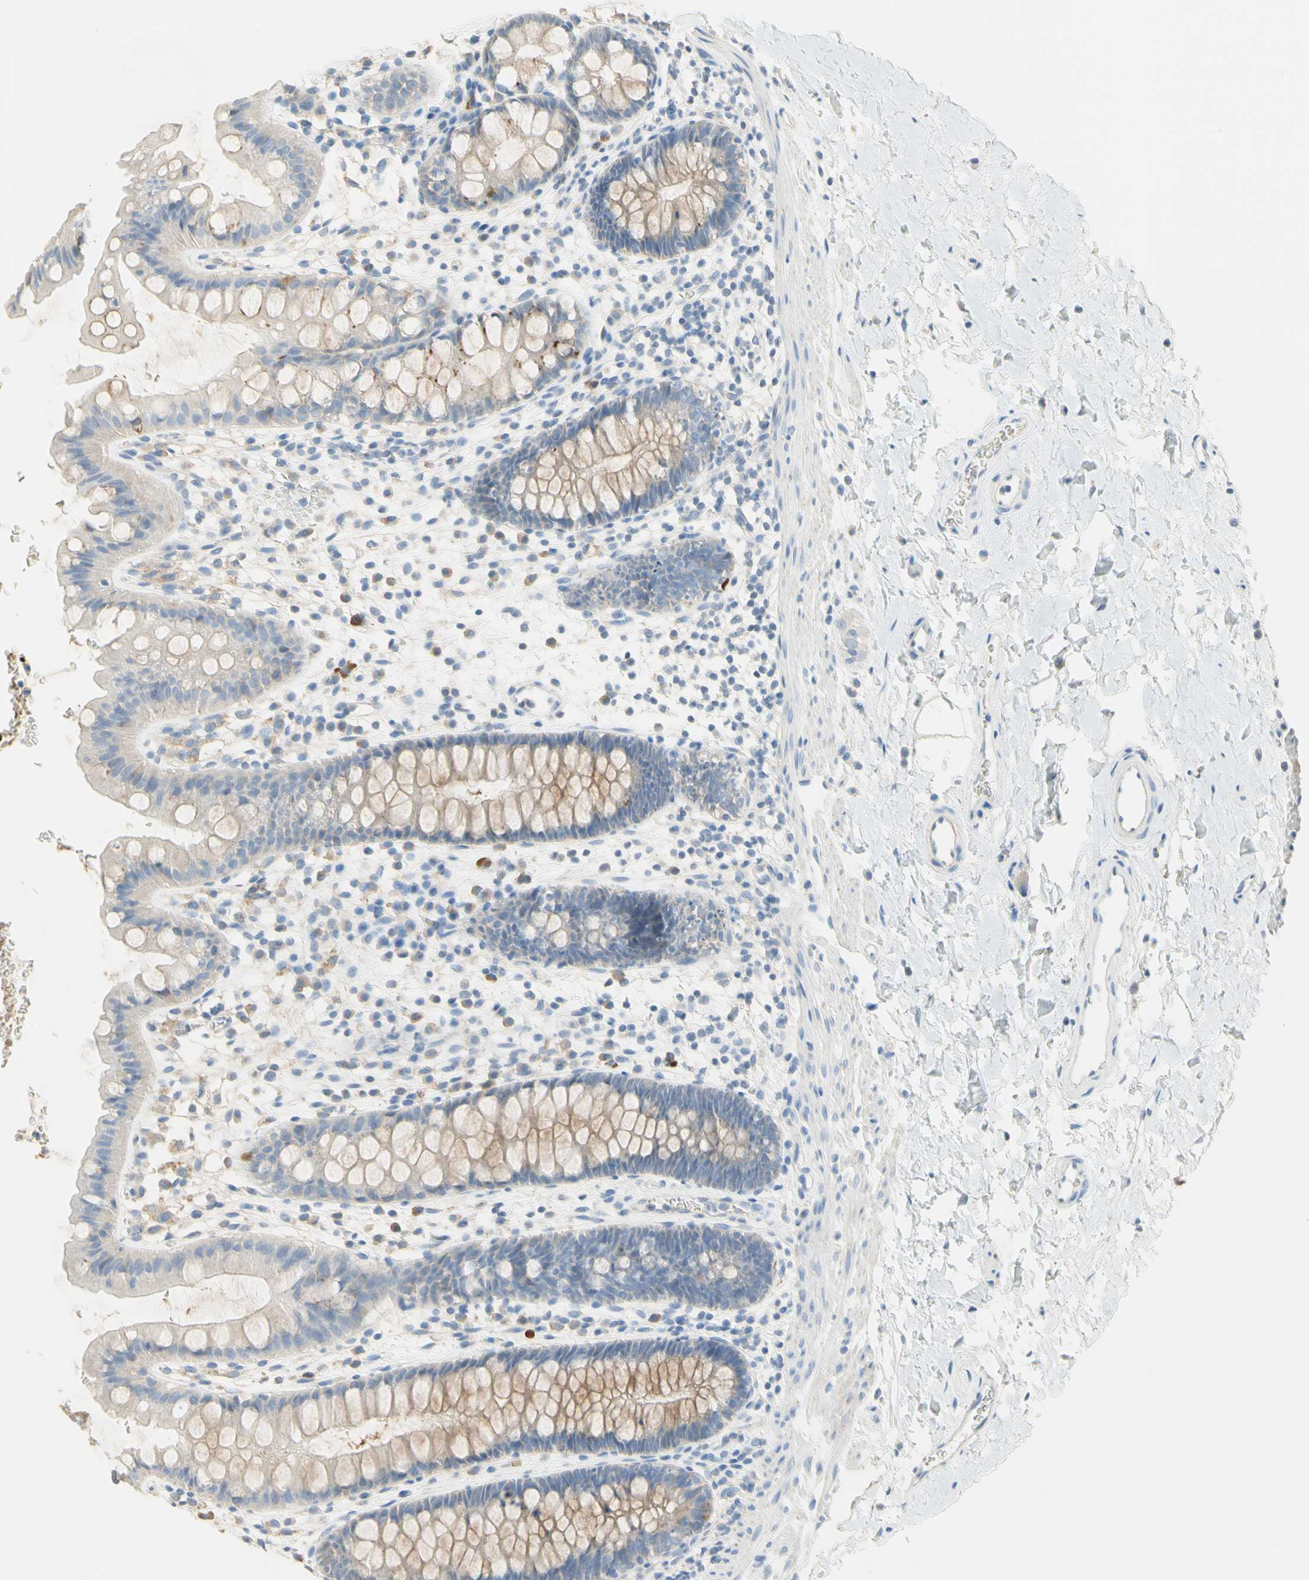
{"staining": {"intensity": "weak", "quantity": "25%-75%", "location": "cytoplasmic/membranous"}, "tissue": "rectum", "cell_type": "Glandular cells", "image_type": "normal", "snomed": [{"axis": "morphology", "description": "Normal tissue, NOS"}, {"axis": "topography", "description": "Rectum"}], "caption": "A low amount of weak cytoplasmic/membranous expression is present in approximately 25%-75% of glandular cells in benign rectum. (Stains: DAB in brown, nuclei in blue, Microscopy: brightfield microscopy at high magnification).", "gene": "NECTIN4", "patient": {"sex": "female", "age": 24}}